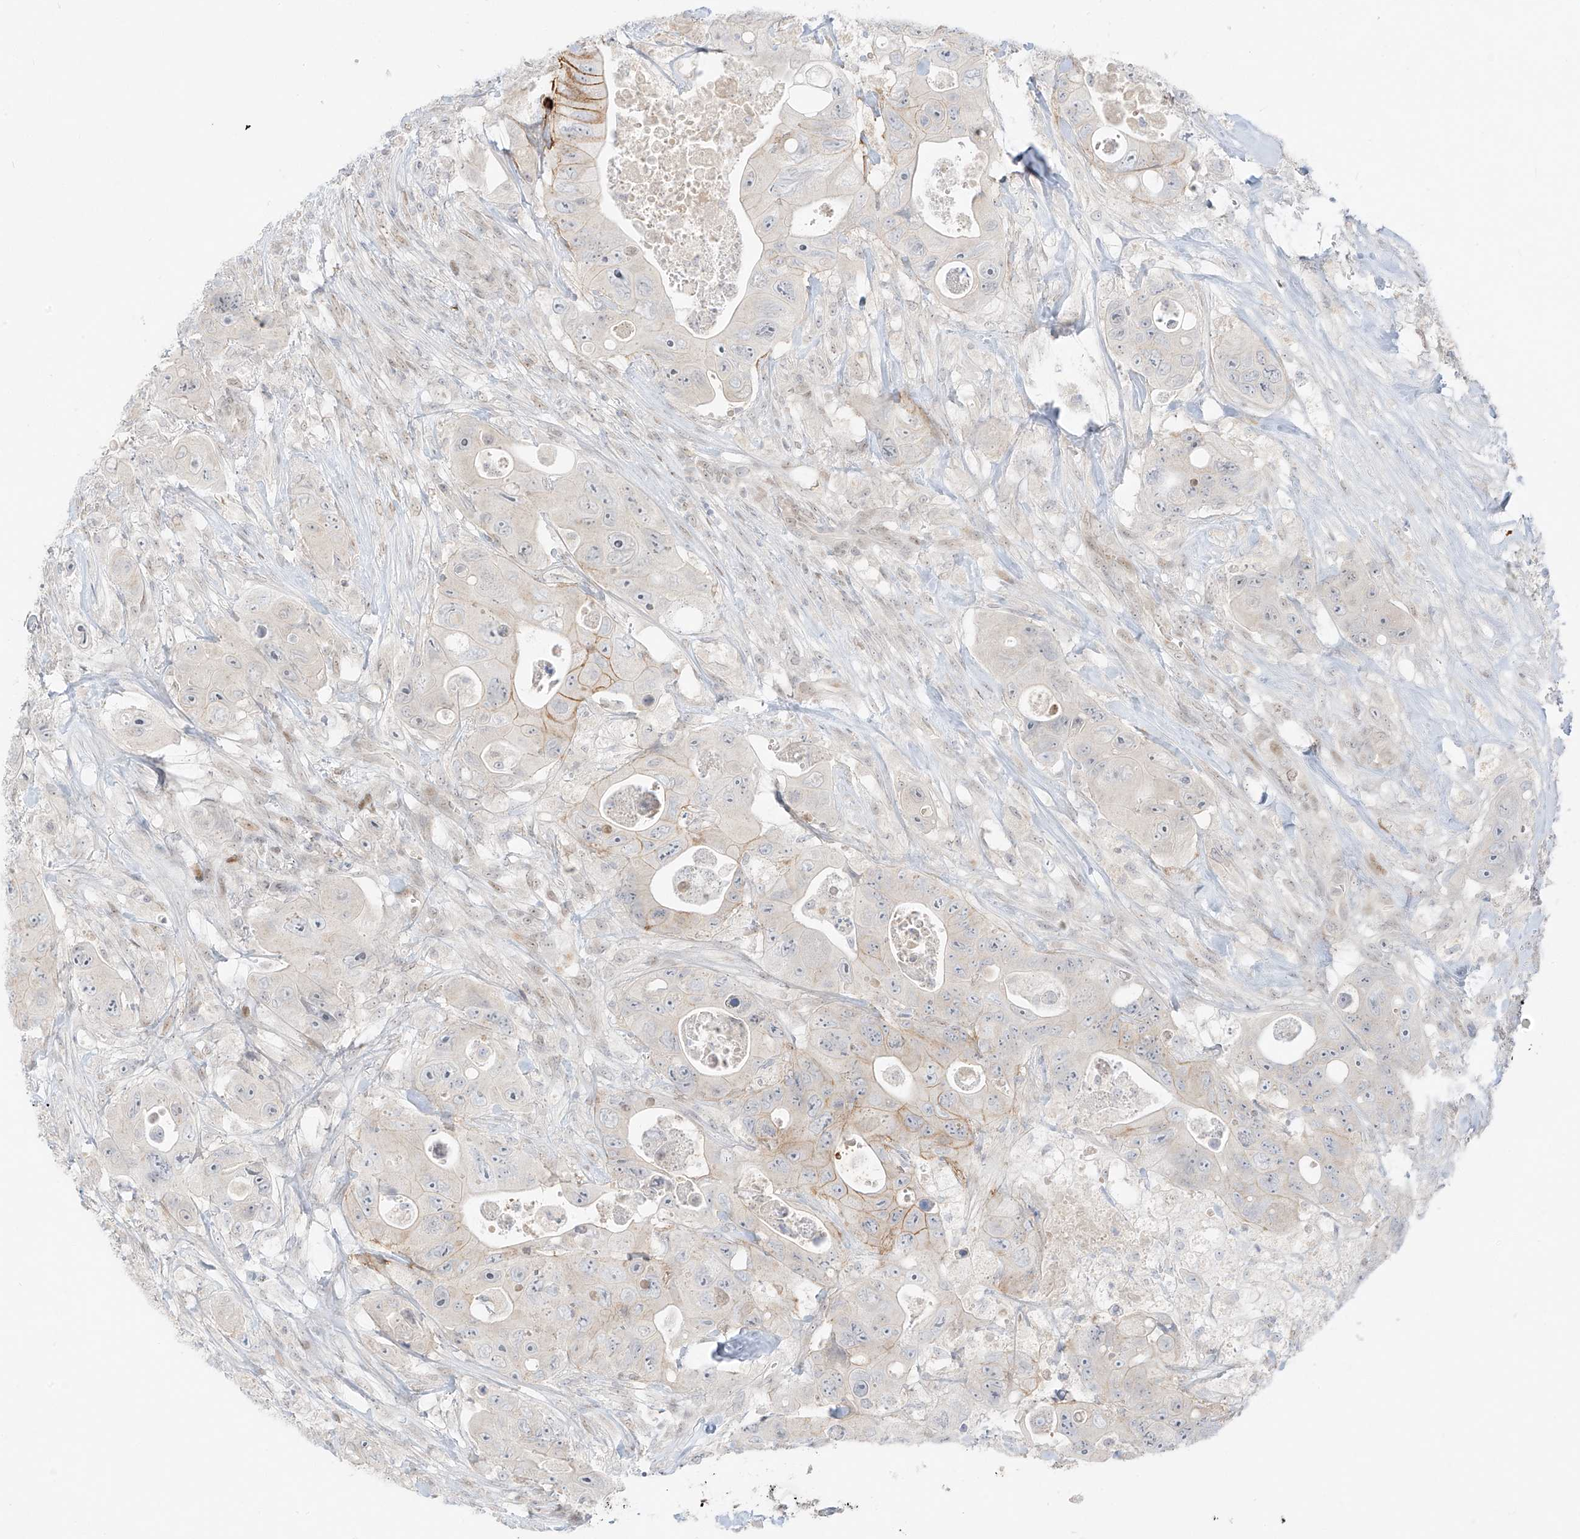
{"staining": {"intensity": "moderate", "quantity": "<25%", "location": "cytoplasmic/membranous"}, "tissue": "colorectal cancer", "cell_type": "Tumor cells", "image_type": "cancer", "snomed": [{"axis": "morphology", "description": "Adenocarcinoma, NOS"}, {"axis": "topography", "description": "Colon"}], "caption": "Brown immunohistochemical staining in human colorectal adenocarcinoma exhibits moderate cytoplasmic/membranous positivity in about <25% of tumor cells.", "gene": "ZNF774", "patient": {"sex": "female", "age": 46}}